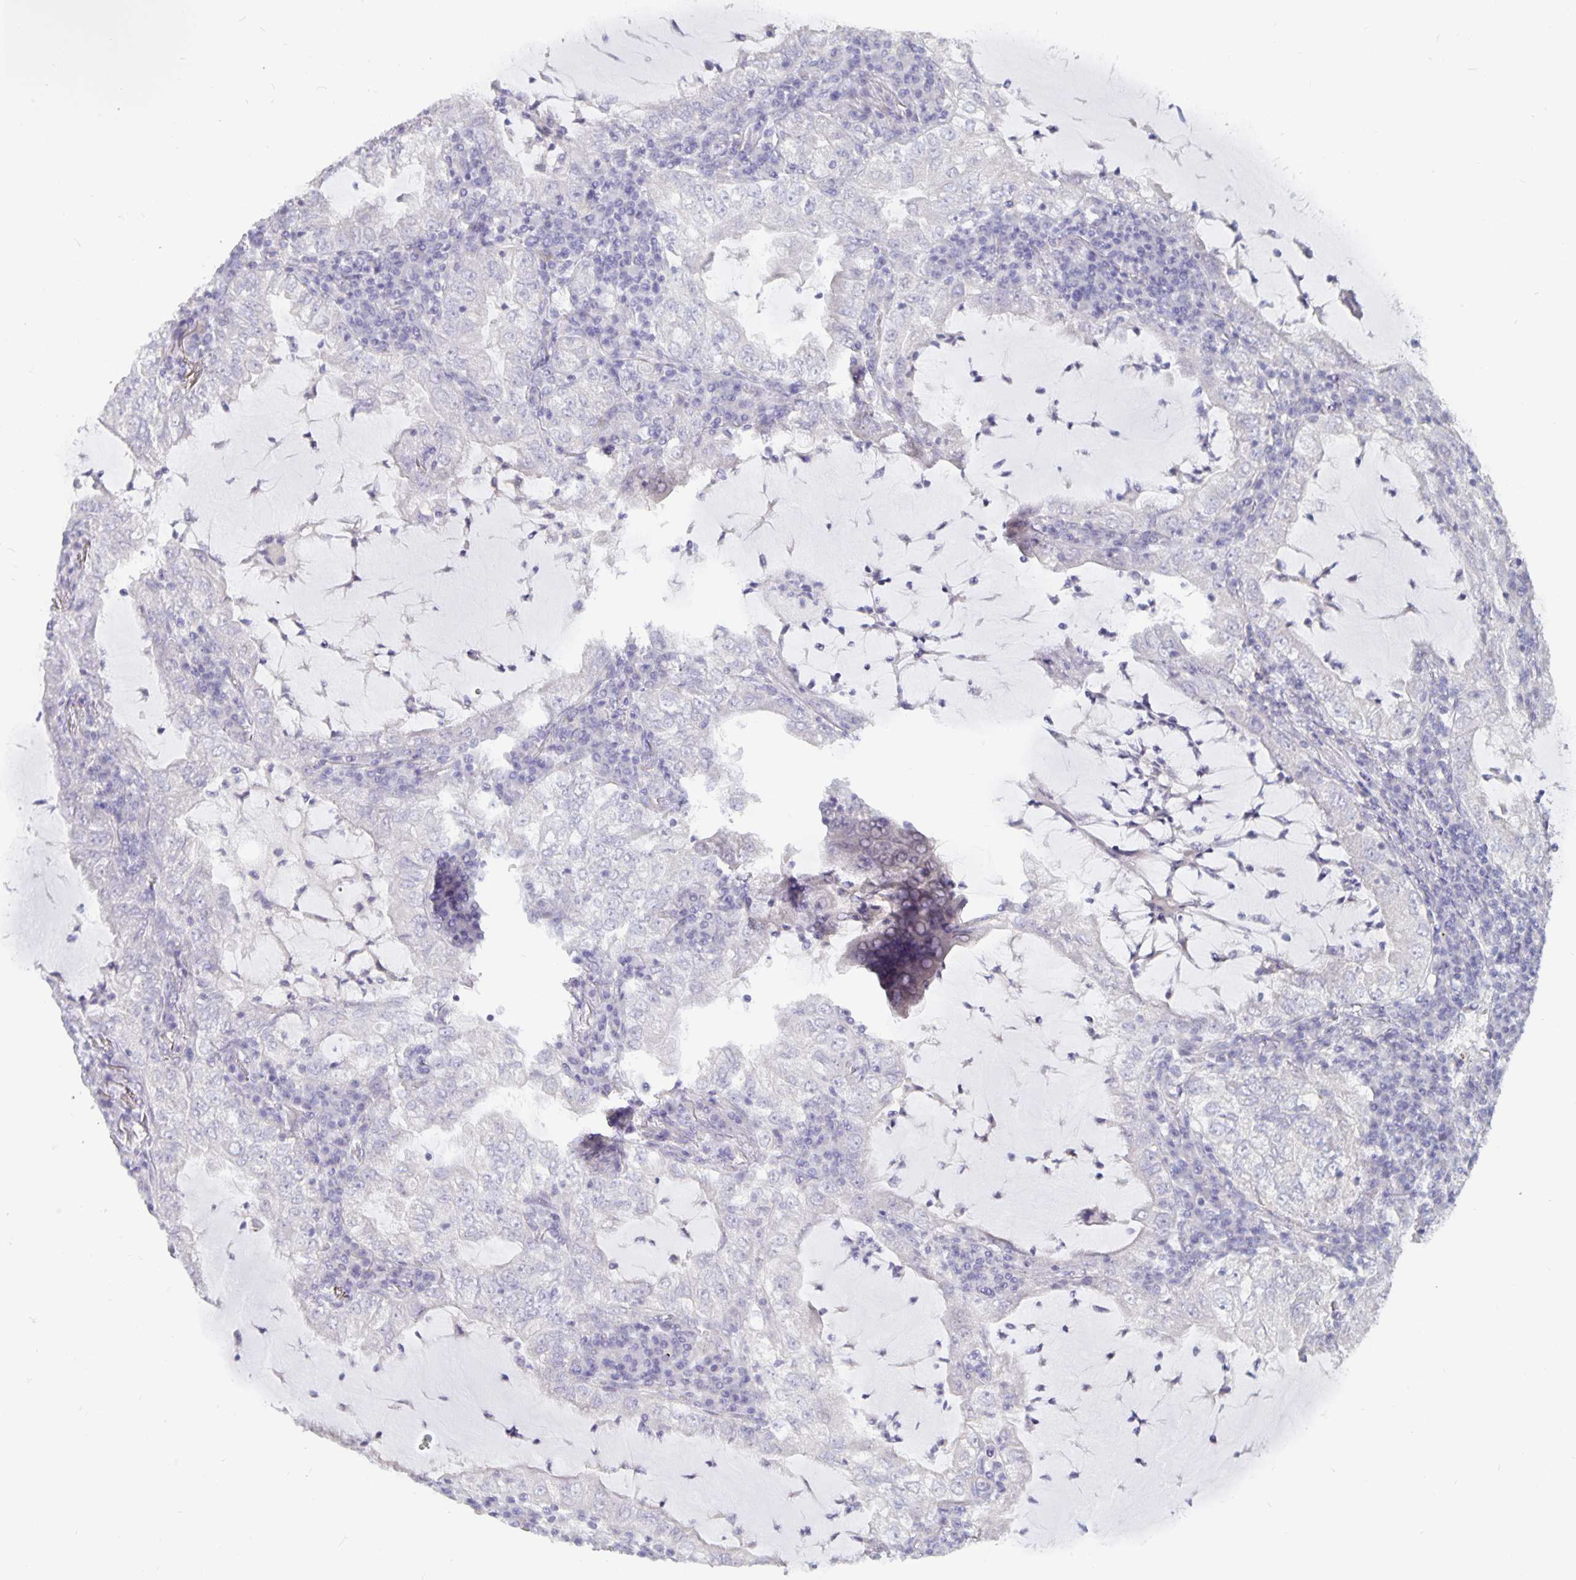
{"staining": {"intensity": "negative", "quantity": "none", "location": "none"}, "tissue": "lung cancer", "cell_type": "Tumor cells", "image_type": "cancer", "snomed": [{"axis": "morphology", "description": "Adenocarcinoma, NOS"}, {"axis": "topography", "description": "Lung"}], "caption": "A micrograph of human lung adenocarcinoma is negative for staining in tumor cells.", "gene": "PLCB3", "patient": {"sex": "female", "age": 73}}